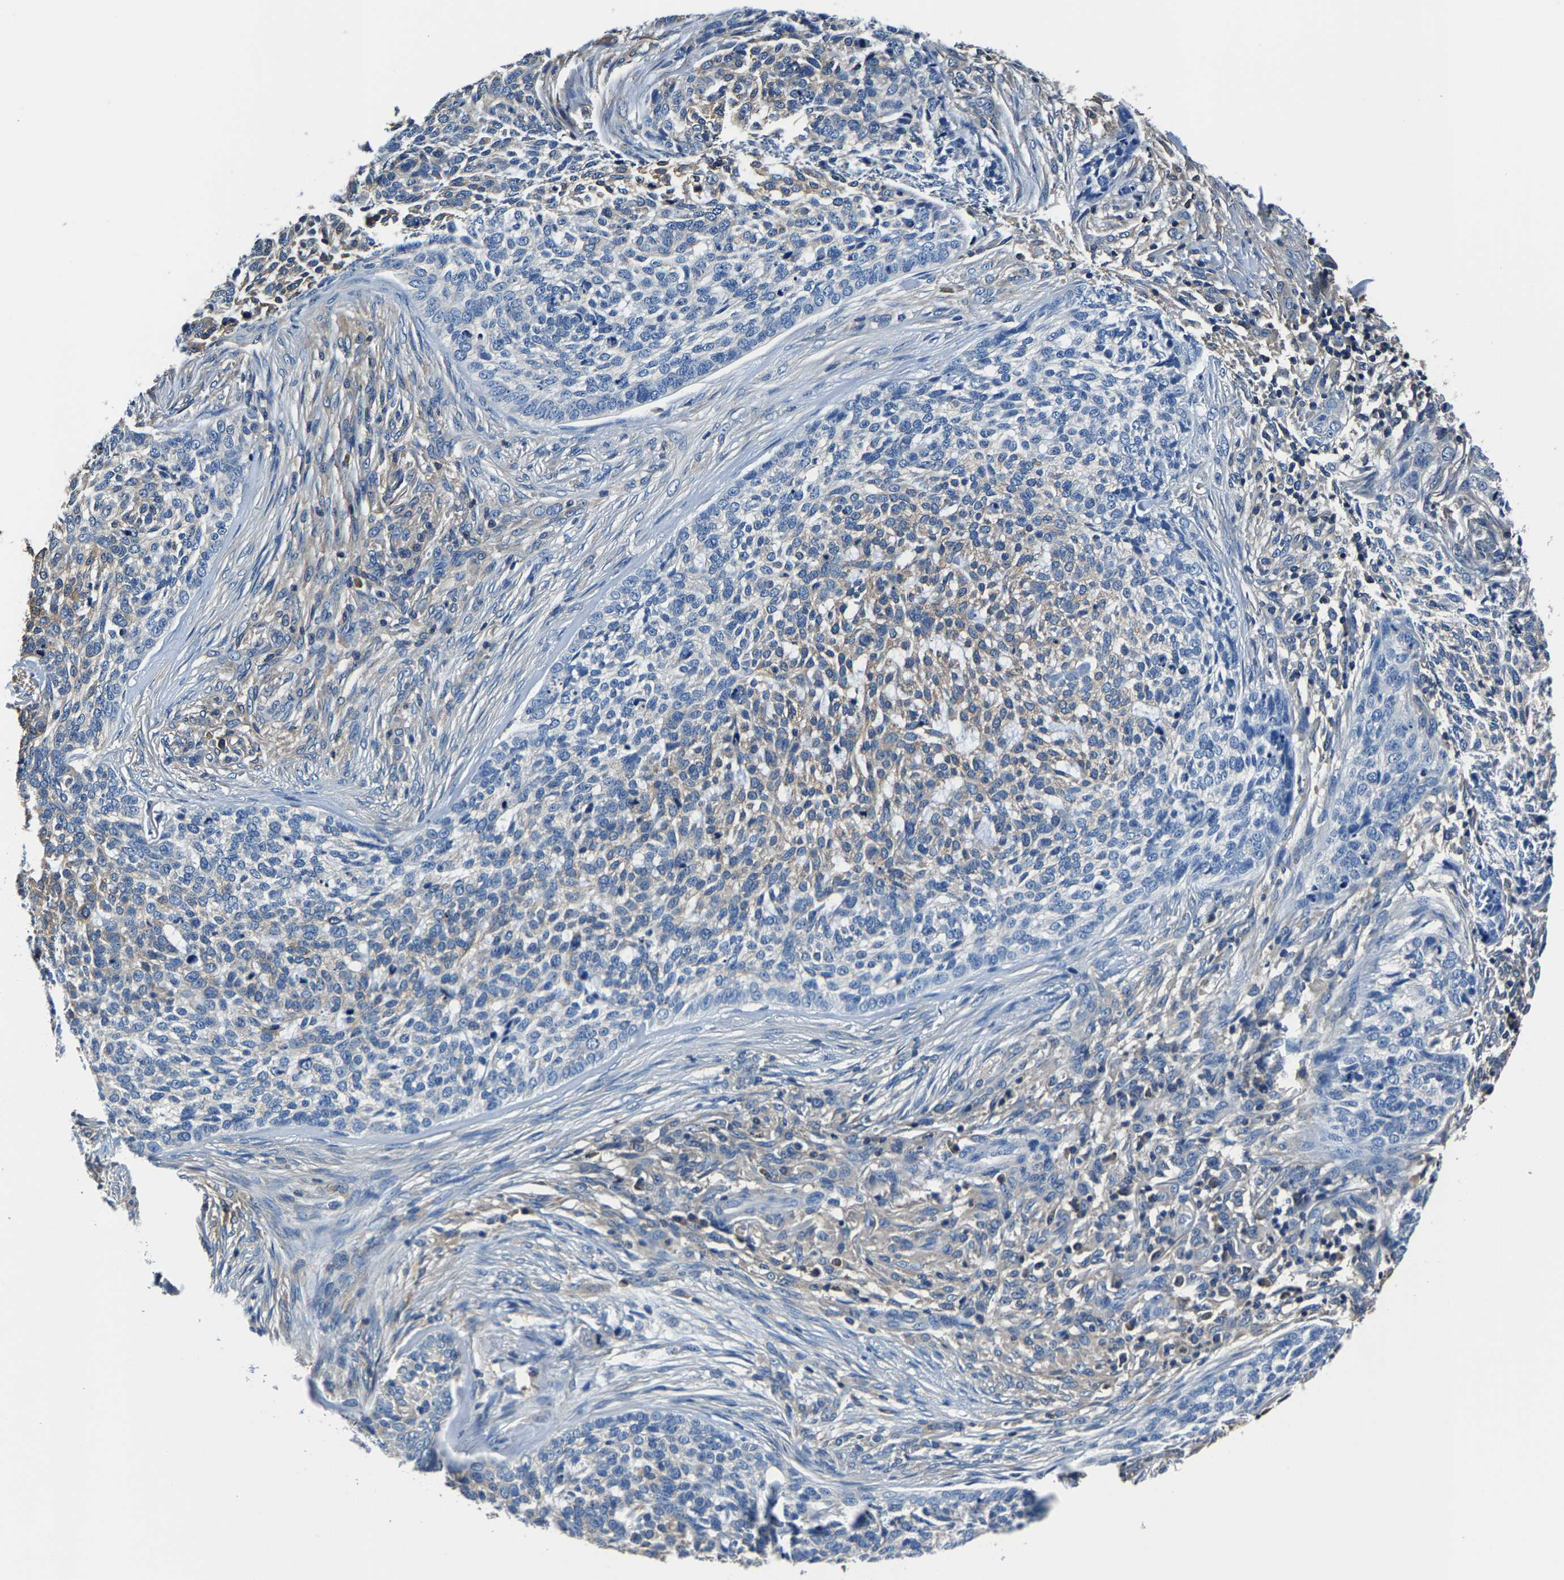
{"staining": {"intensity": "weak", "quantity": "<25%", "location": "cytoplasmic/membranous"}, "tissue": "skin cancer", "cell_type": "Tumor cells", "image_type": "cancer", "snomed": [{"axis": "morphology", "description": "Basal cell carcinoma"}, {"axis": "topography", "description": "Skin"}], "caption": "This is a photomicrograph of immunohistochemistry staining of basal cell carcinoma (skin), which shows no expression in tumor cells. (Immunohistochemistry, brightfield microscopy, high magnification).", "gene": "ALDOB", "patient": {"sex": "female", "age": 64}}